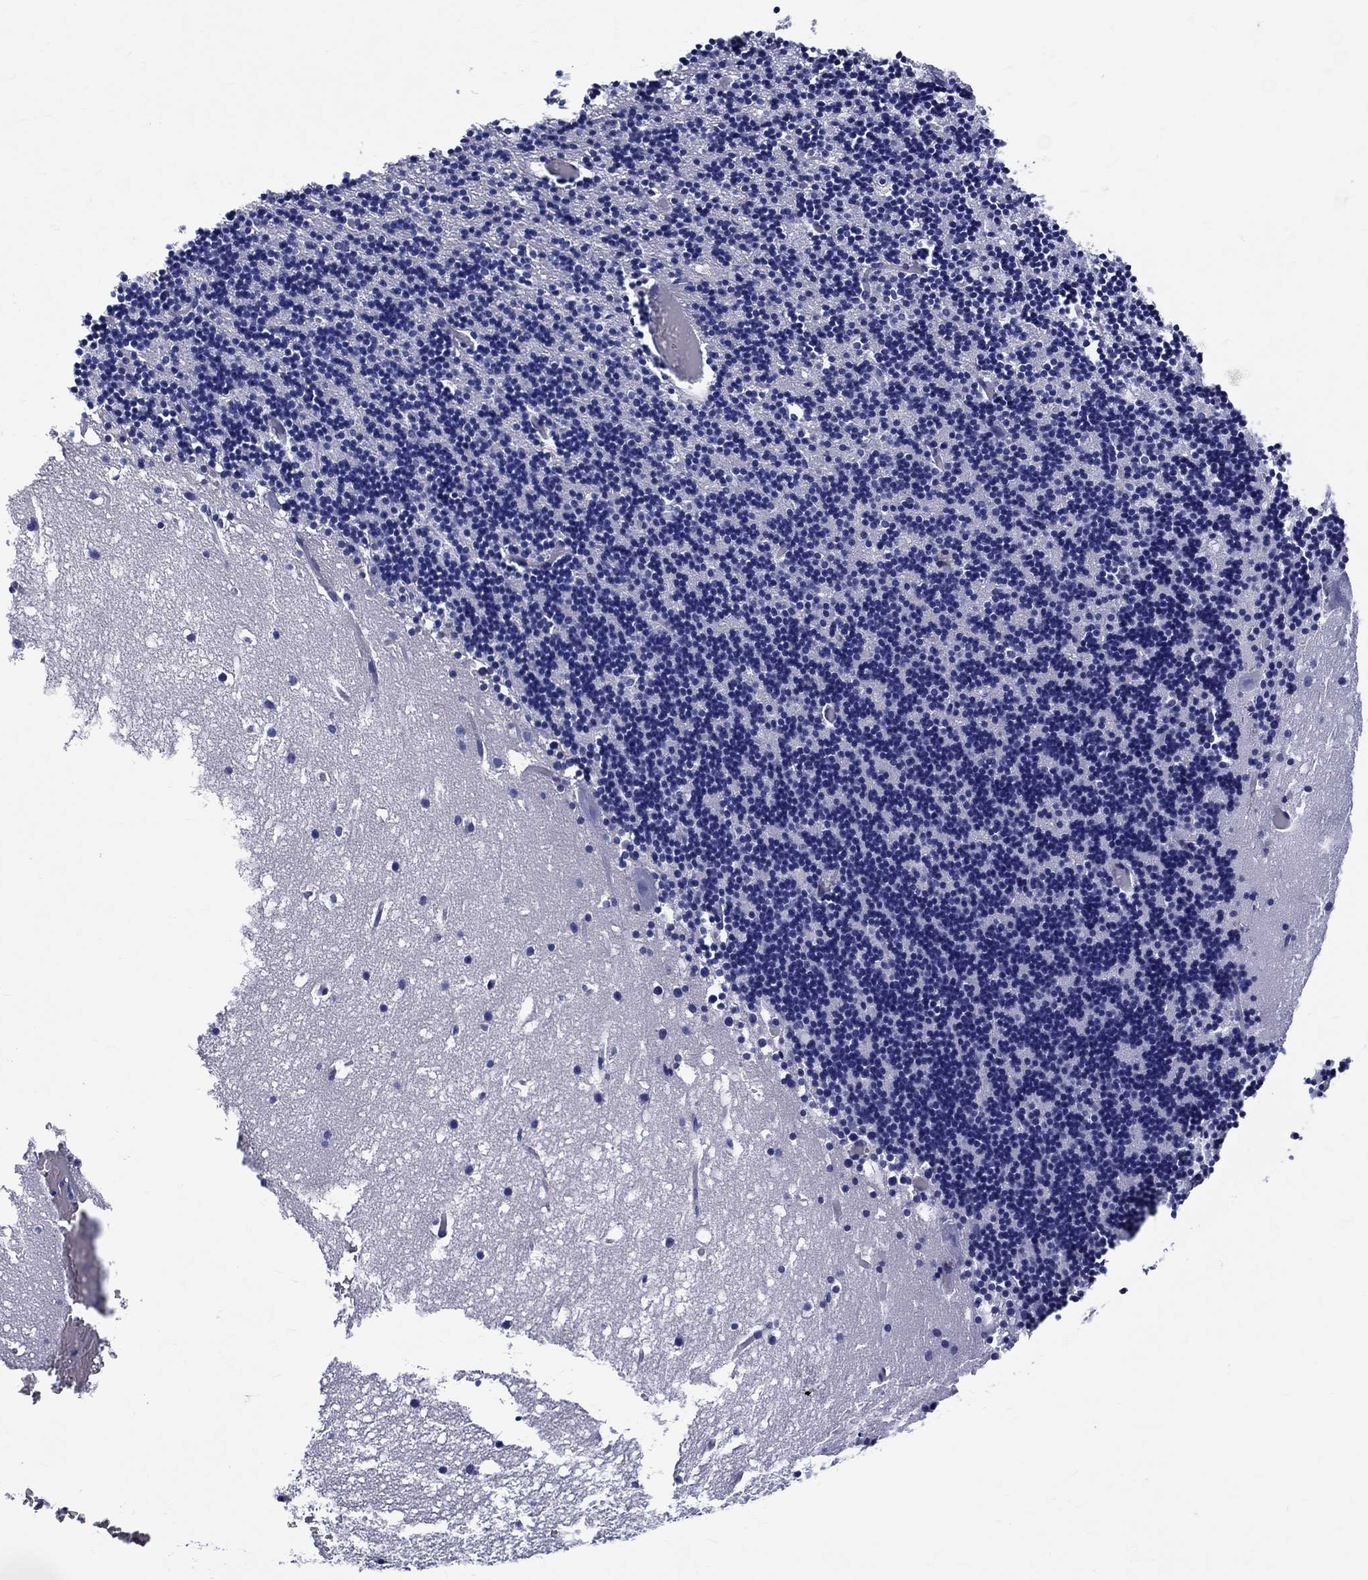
{"staining": {"intensity": "negative", "quantity": "none", "location": "none"}, "tissue": "cerebellum", "cell_type": "Cells in granular layer", "image_type": "normal", "snomed": [{"axis": "morphology", "description": "Normal tissue, NOS"}, {"axis": "topography", "description": "Cerebellum"}], "caption": "Image shows no protein expression in cells in granular layer of benign cerebellum.", "gene": "SH2D7", "patient": {"sex": "male", "age": 37}}